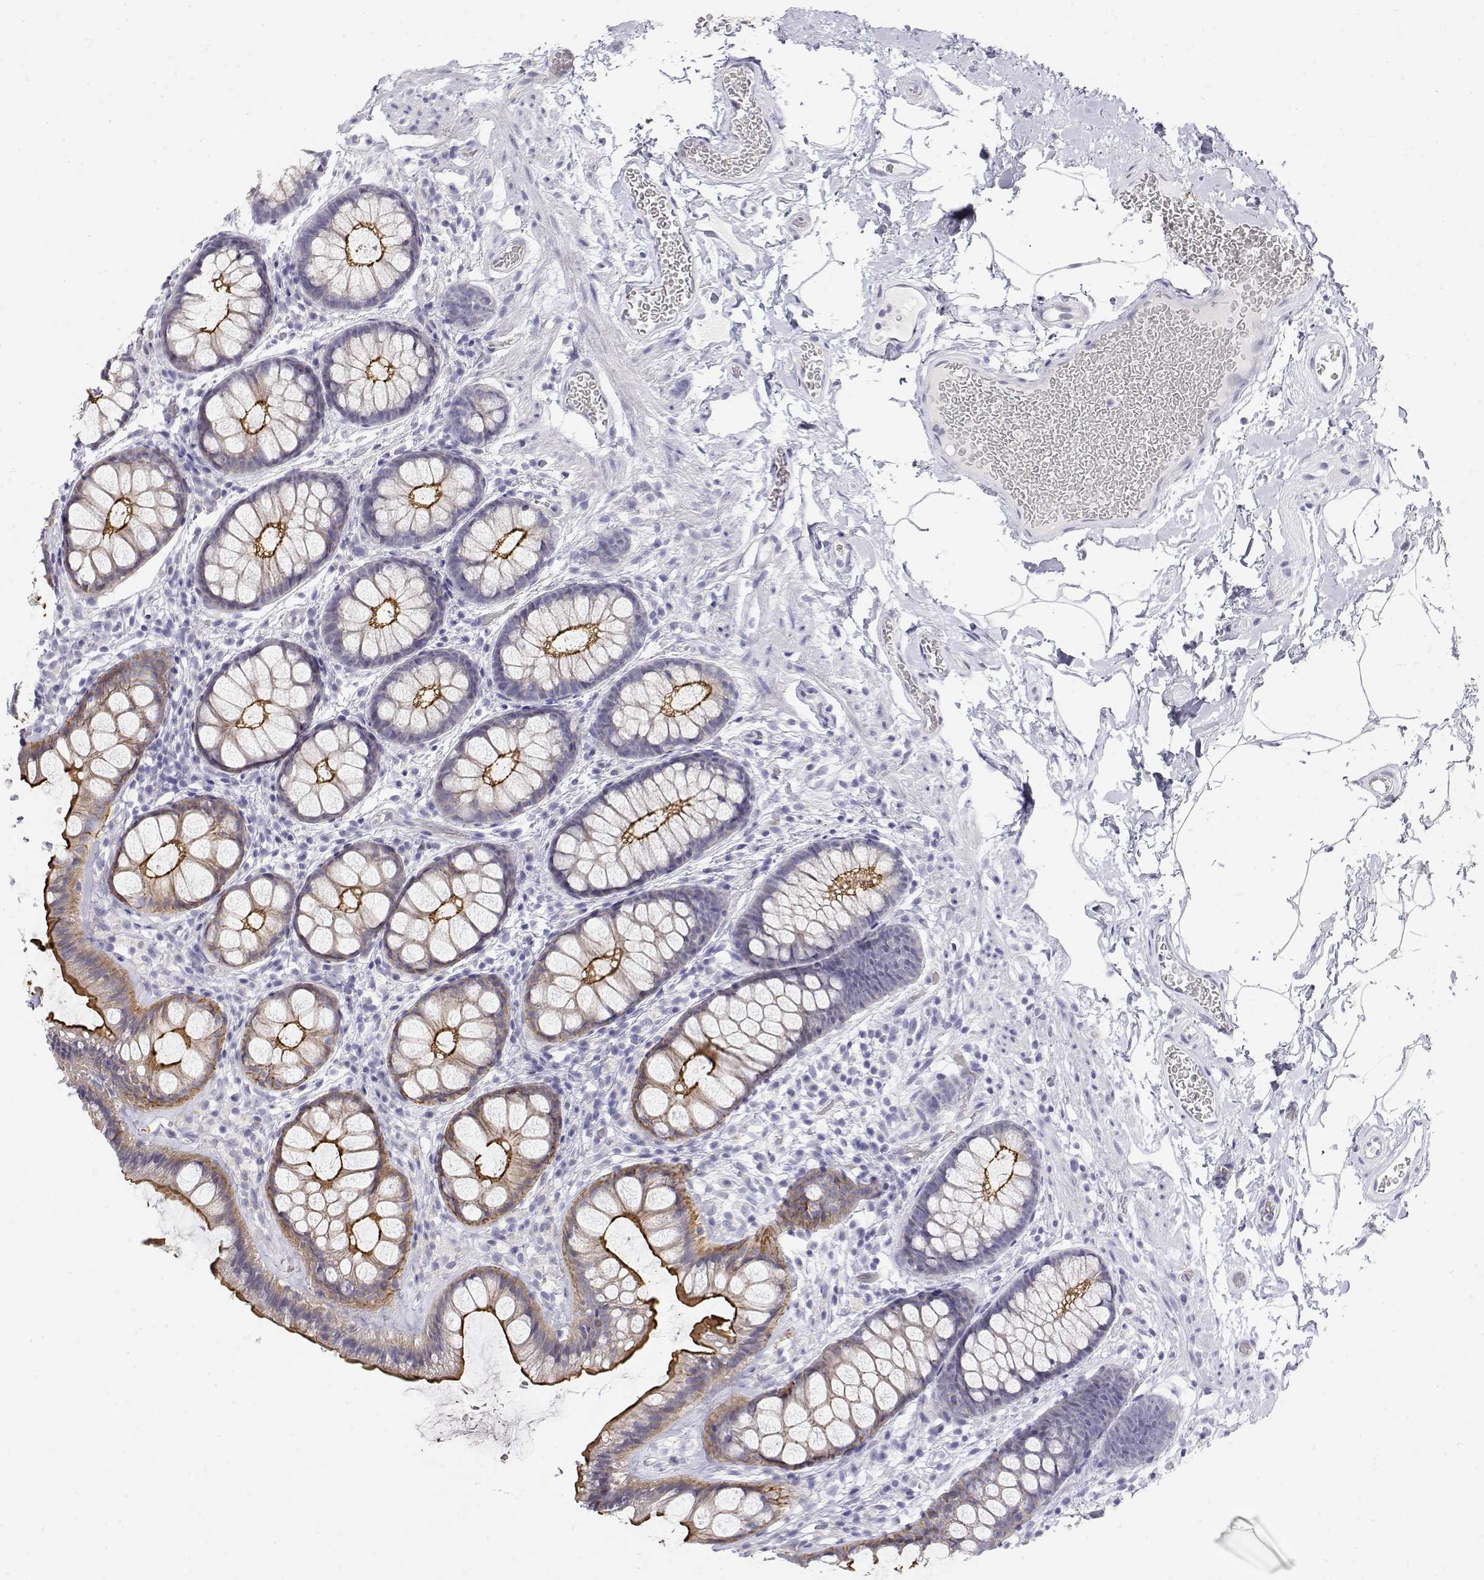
{"staining": {"intensity": "strong", "quantity": "25%-75%", "location": "cytoplasmic/membranous"}, "tissue": "rectum", "cell_type": "Glandular cells", "image_type": "normal", "snomed": [{"axis": "morphology", "description": "Normal tissue, NOS"}, {"axis": "topography", "description": "Rectum"}], "caption": "IHC histopathology image of normal rectum: human rectum stained using immunohistochemistry (IHC) displays high levels of strong protein expression localized specifically in the cytoplasmic/membranous of glandular cells, appearing as a cytoplasmic/membranous brown color.", "gene": "MISP", "patient": {"sex": "female", "age": 62}}